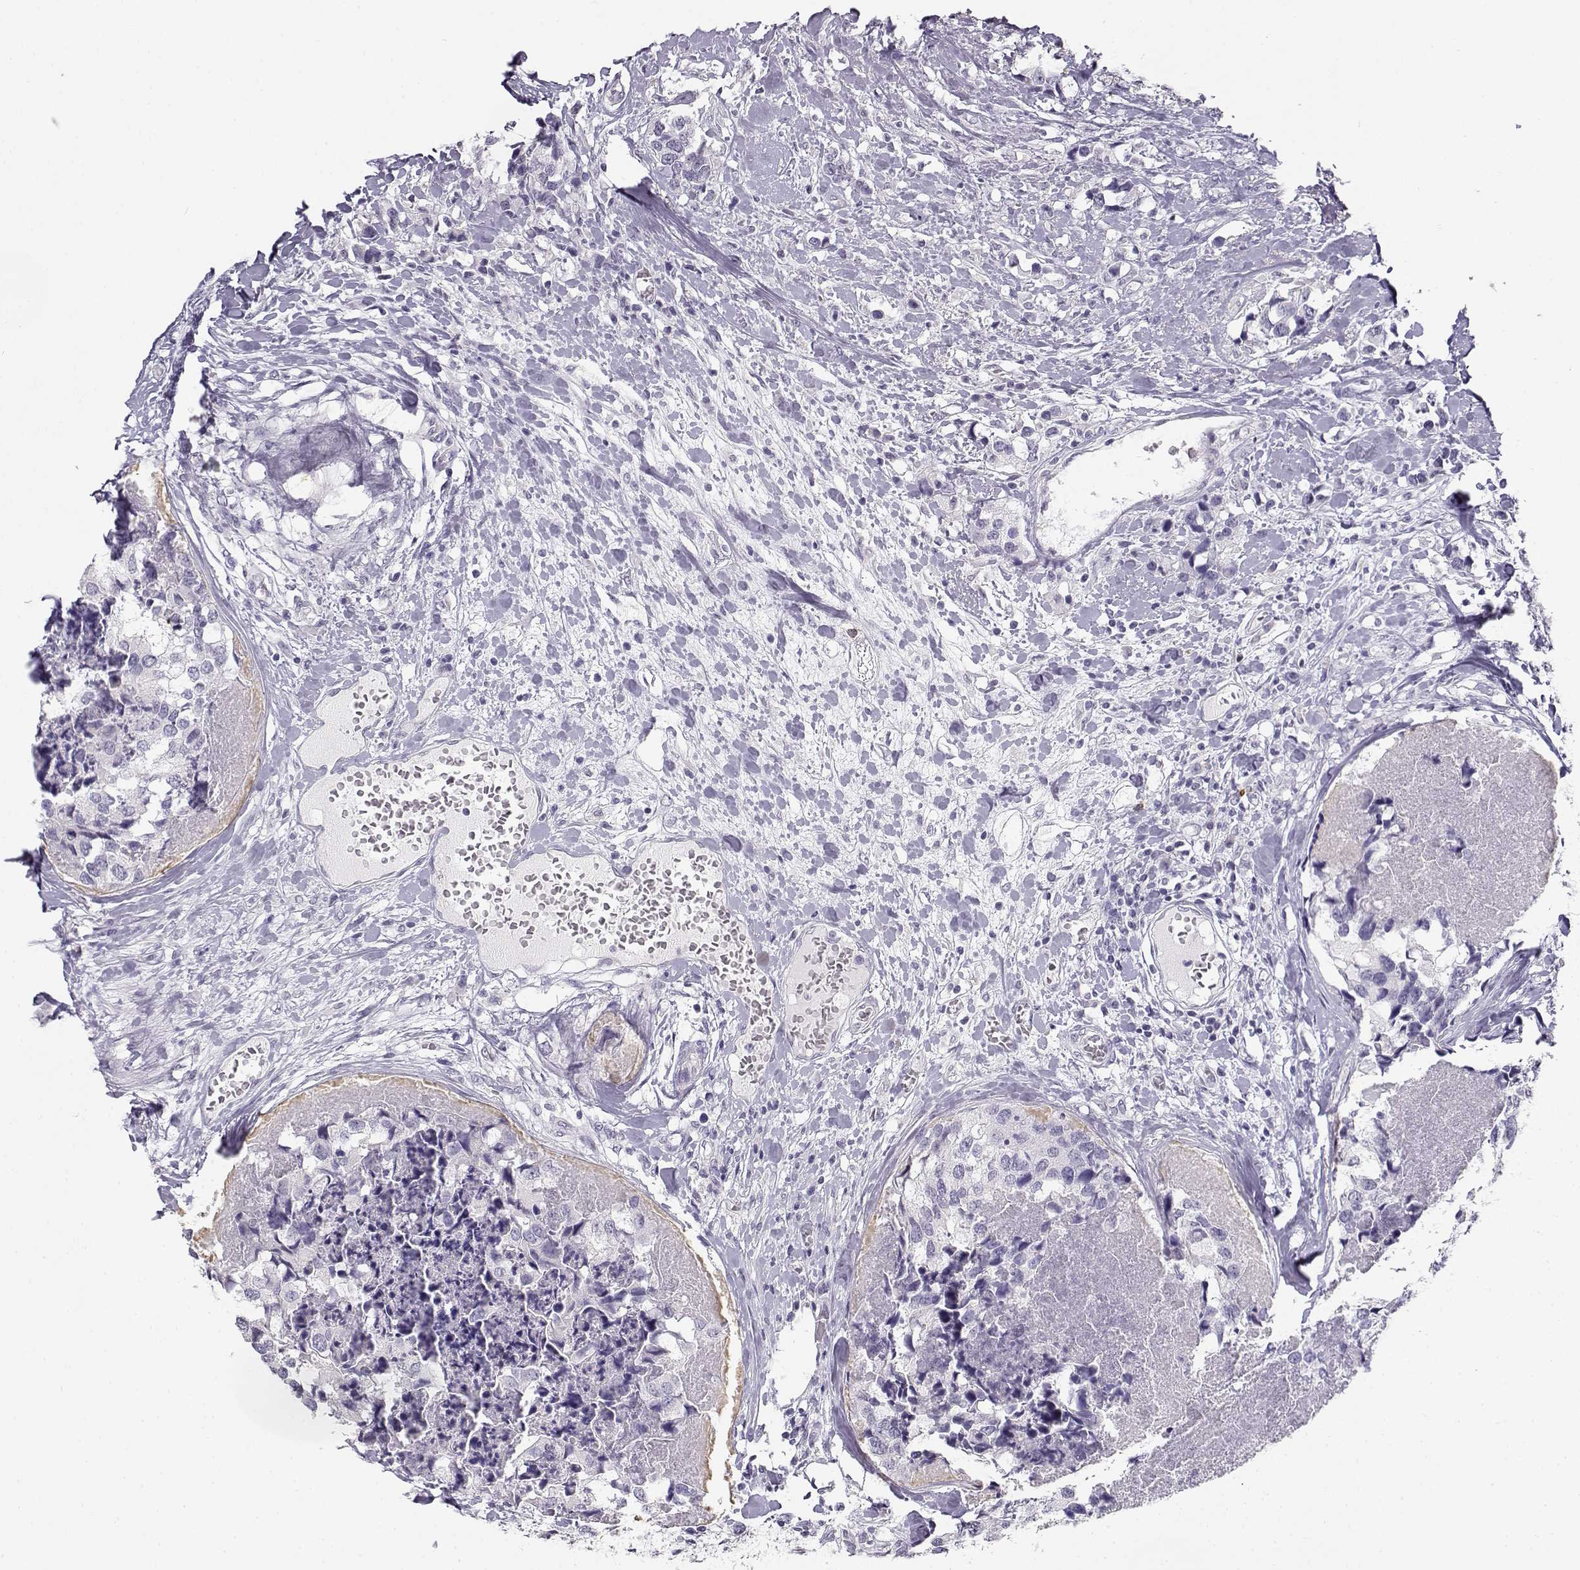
{"staining": {"intensity": "negative", "quantity": "none", "location": "none"}, "tissue": "breast cancer", "cell_type": "Tumor cells", "image_type": "cancer", "snomed": [{"axis": "morphology", "description": "Lobular carcinoma"}, {"axis": "topography", "description": "Breast"}], "caption": "This is an immunohistochemistry (IHC) image of human breast lobular carcinoma. There is no staining in tumor cells.", "gene": "NUTM1", "patient": {"sex": "female", "age": 59}}